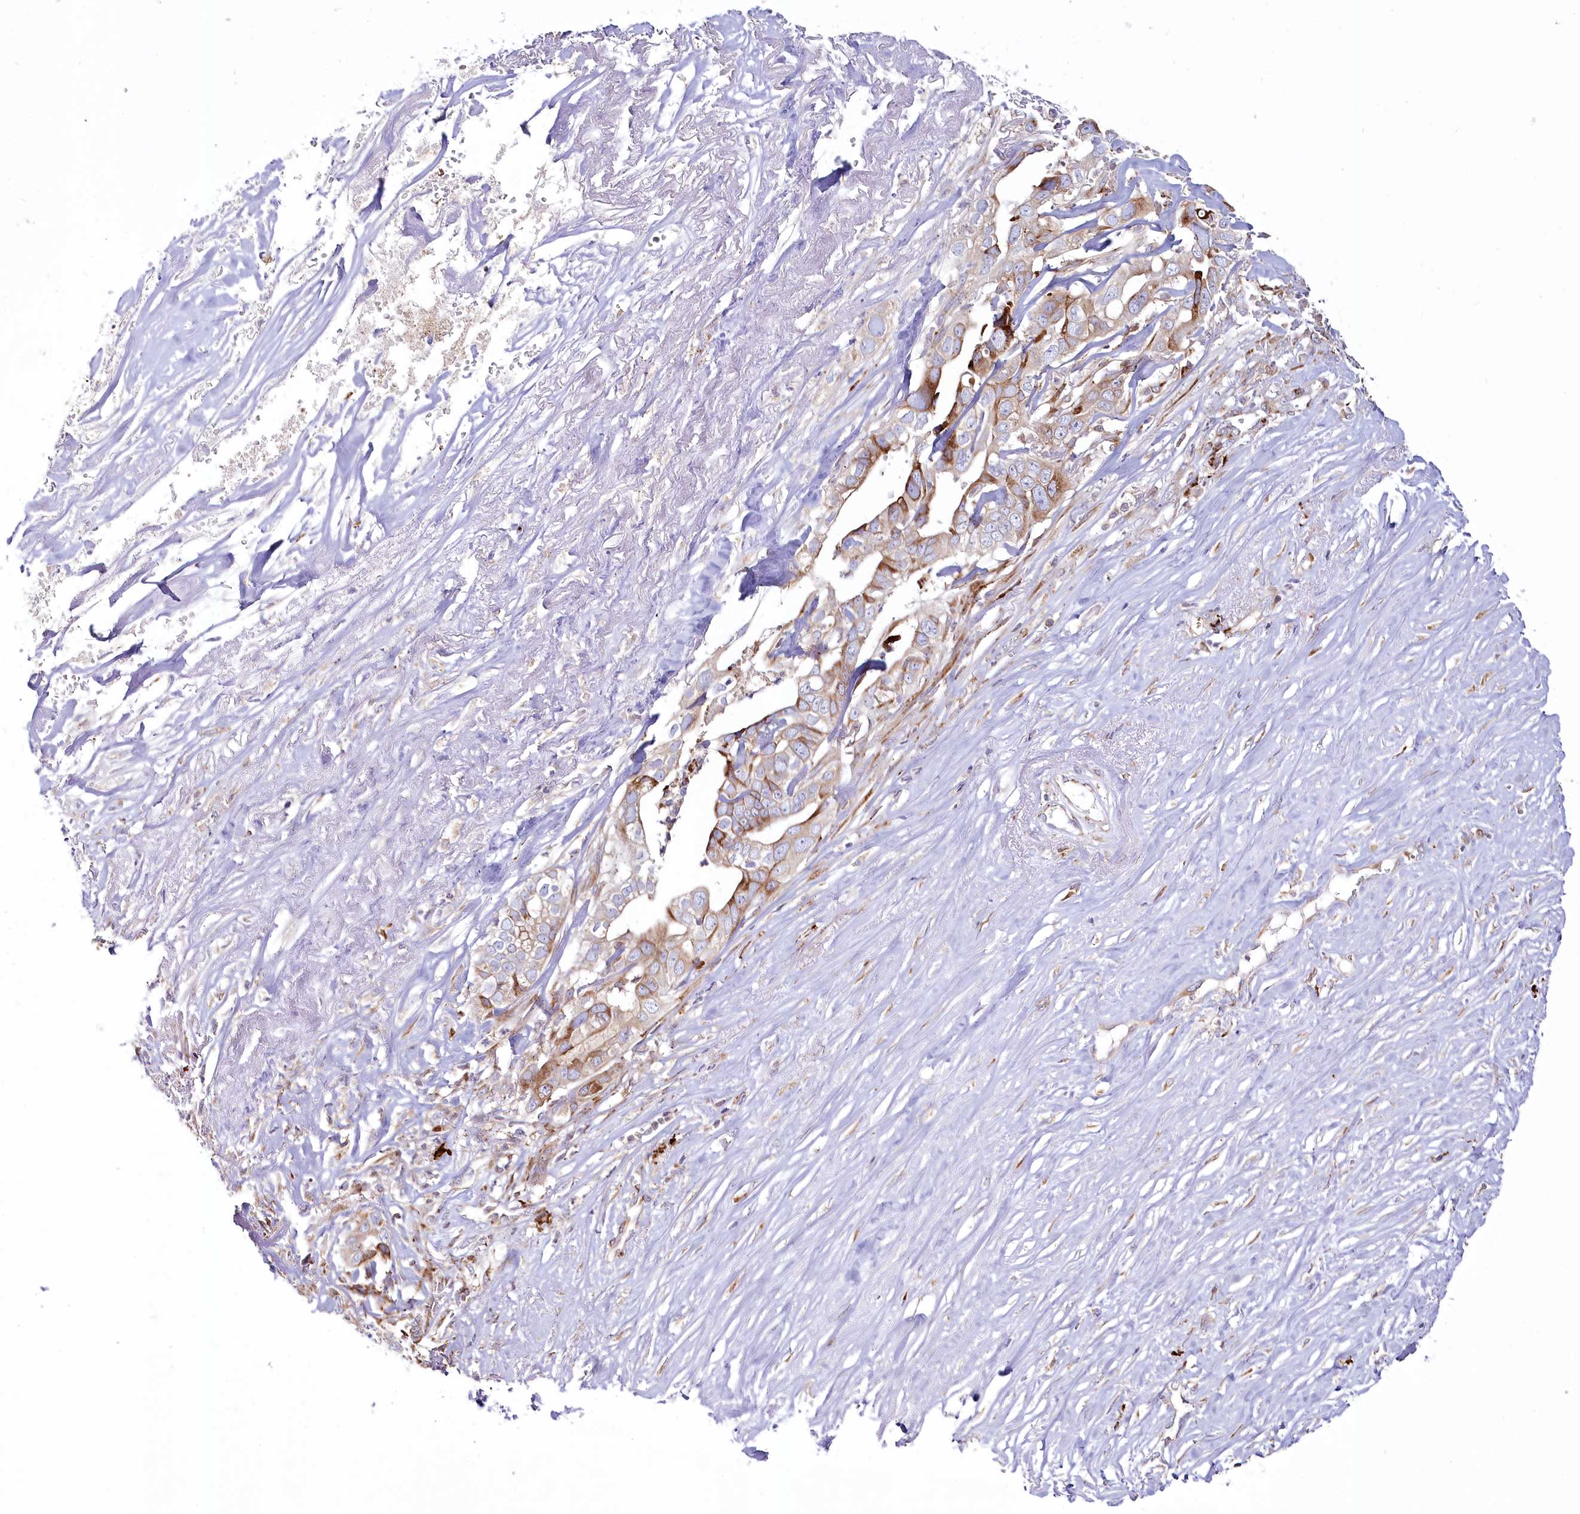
{"staining": {"intensity": "moderate", "quantity": "25%-75%", "location": "cytoplasmic/membranous"}, "tissue": "liver cancer", "cell_type": "Tumor cells", "image_type": "cancer", "snomed": [{"axis": "morphology", "description": "Cholangiocarcinoma"}, {"axis": "topography", "description": "Liver"}], "caption": "Approximately 25%-75% of tumor cells in human liver cholangiocarcinoma display moderate cytoplasmic/membranous protein expression as visualized by brown immunohistochemical staining.", "gene": "POGLUT1", "patient": {"sex": "female", "age": 79}}